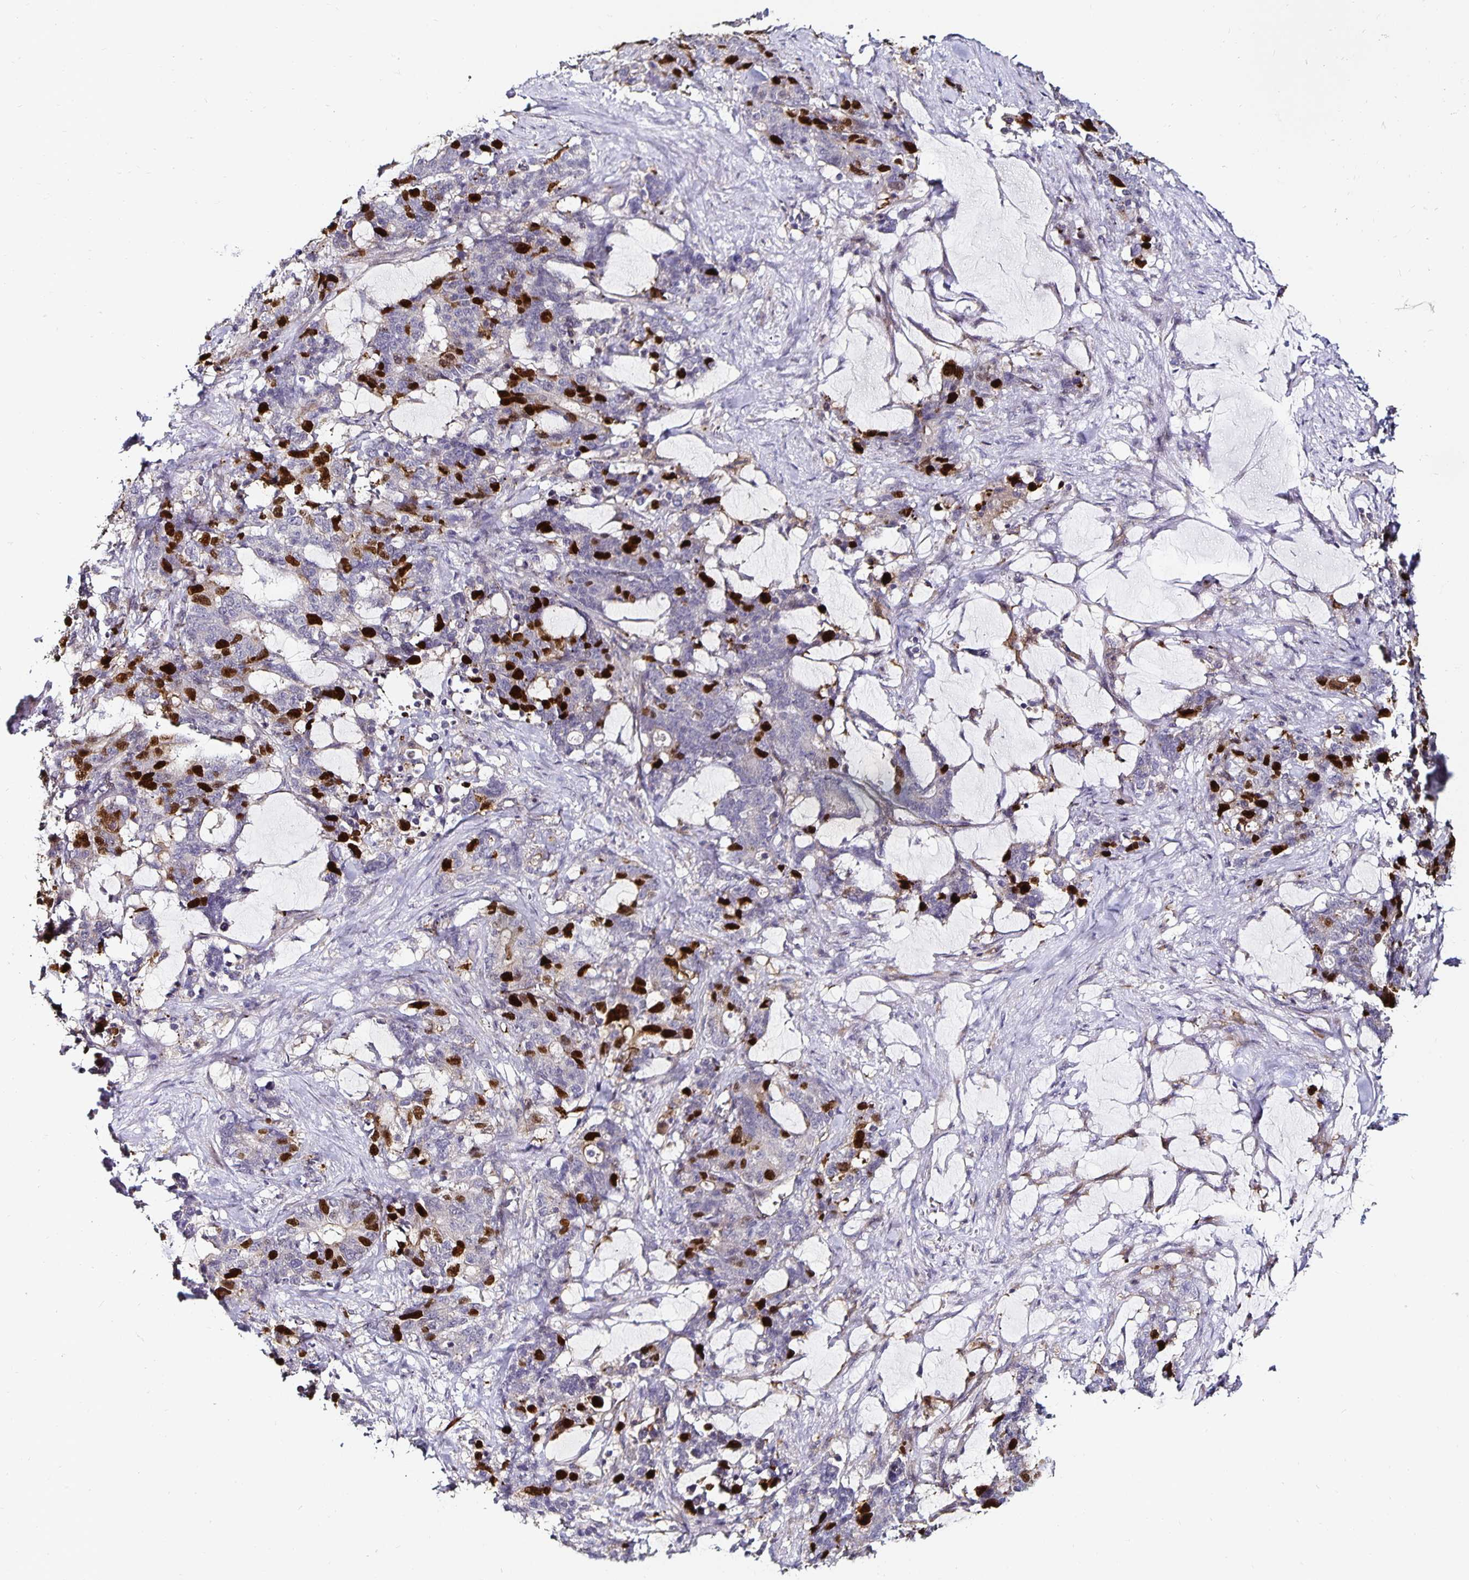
{"staining": {"intensity": "strong", "quantity": "<25%", "location": "nuclear"}, "tissue": "stomach cancer", "cell_type": "Tumor cells", "image_type": "cancer", "snomed": [{"axis": "morphology", "description": "Normal tissue, NOS"}, {"axis": "morphology", "description": "Adenocarcinoma, NOS"}, {"axis": "topography", "description": "Stomach"}], "caption": "Immunohistochemical staining of stomach adenocarcinoma exhibits medium levels of strong nuclear protein positivity in approximately <25% of tumor cells.", "gene": "ANLN", "patient": {"sex": "female", "age": 64}}